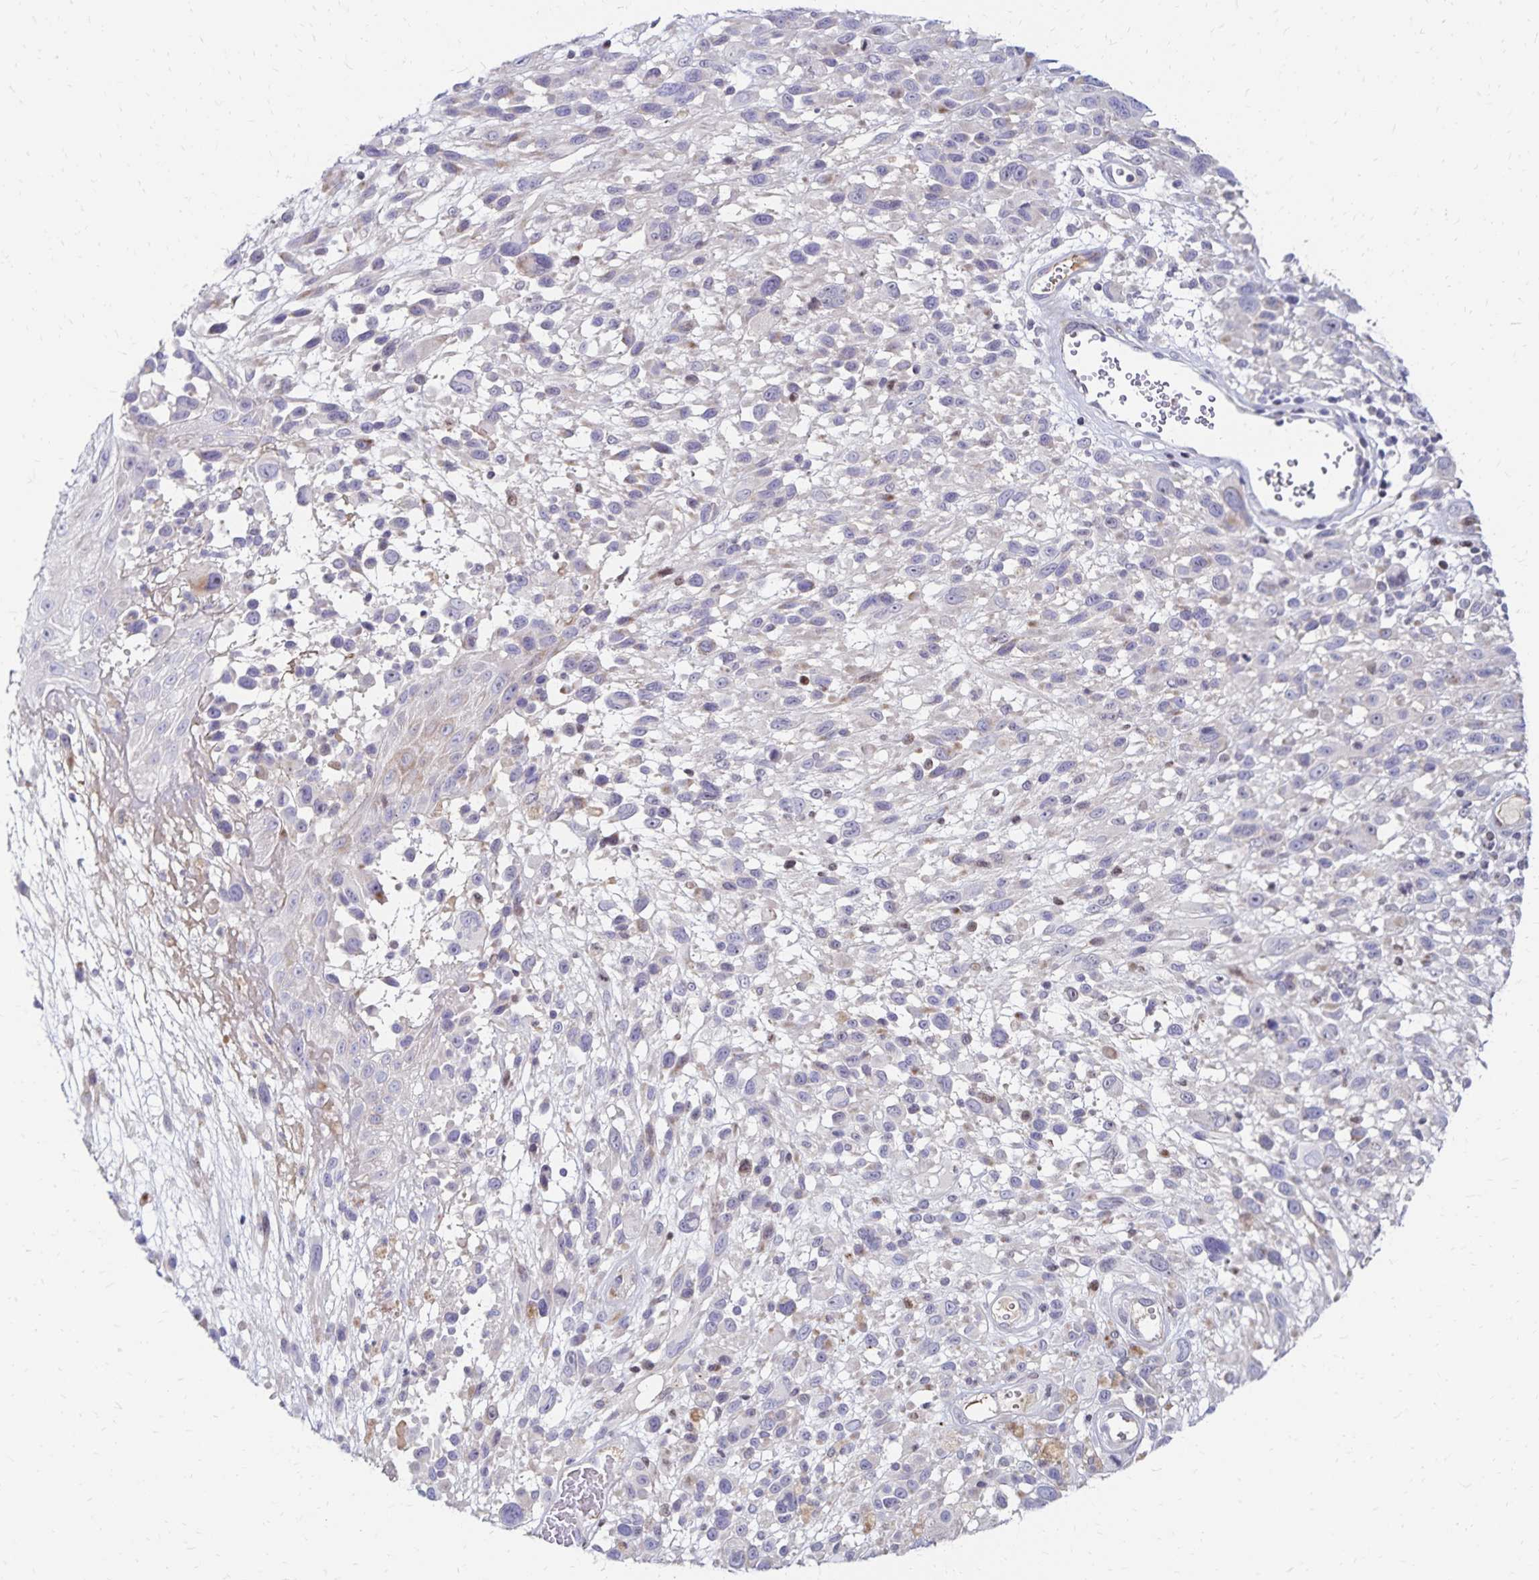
{"staining": {"intensity": "negative", "quantity": "none", "location": "none"}, "tissue": "melanoma", "cell_type": "Tumor cells", "image_type": "cancer", "snomed": [{"axis": "morphology", "description": "Malignant melanoma, NOS"}, {"axis": "topography", "description": "Skin"}], "caption": "Tumor cells are negative for protein expression in human malignant melanoma.", "gene": "NECAP1", "patient": {"sex": "male", "age": 68}}